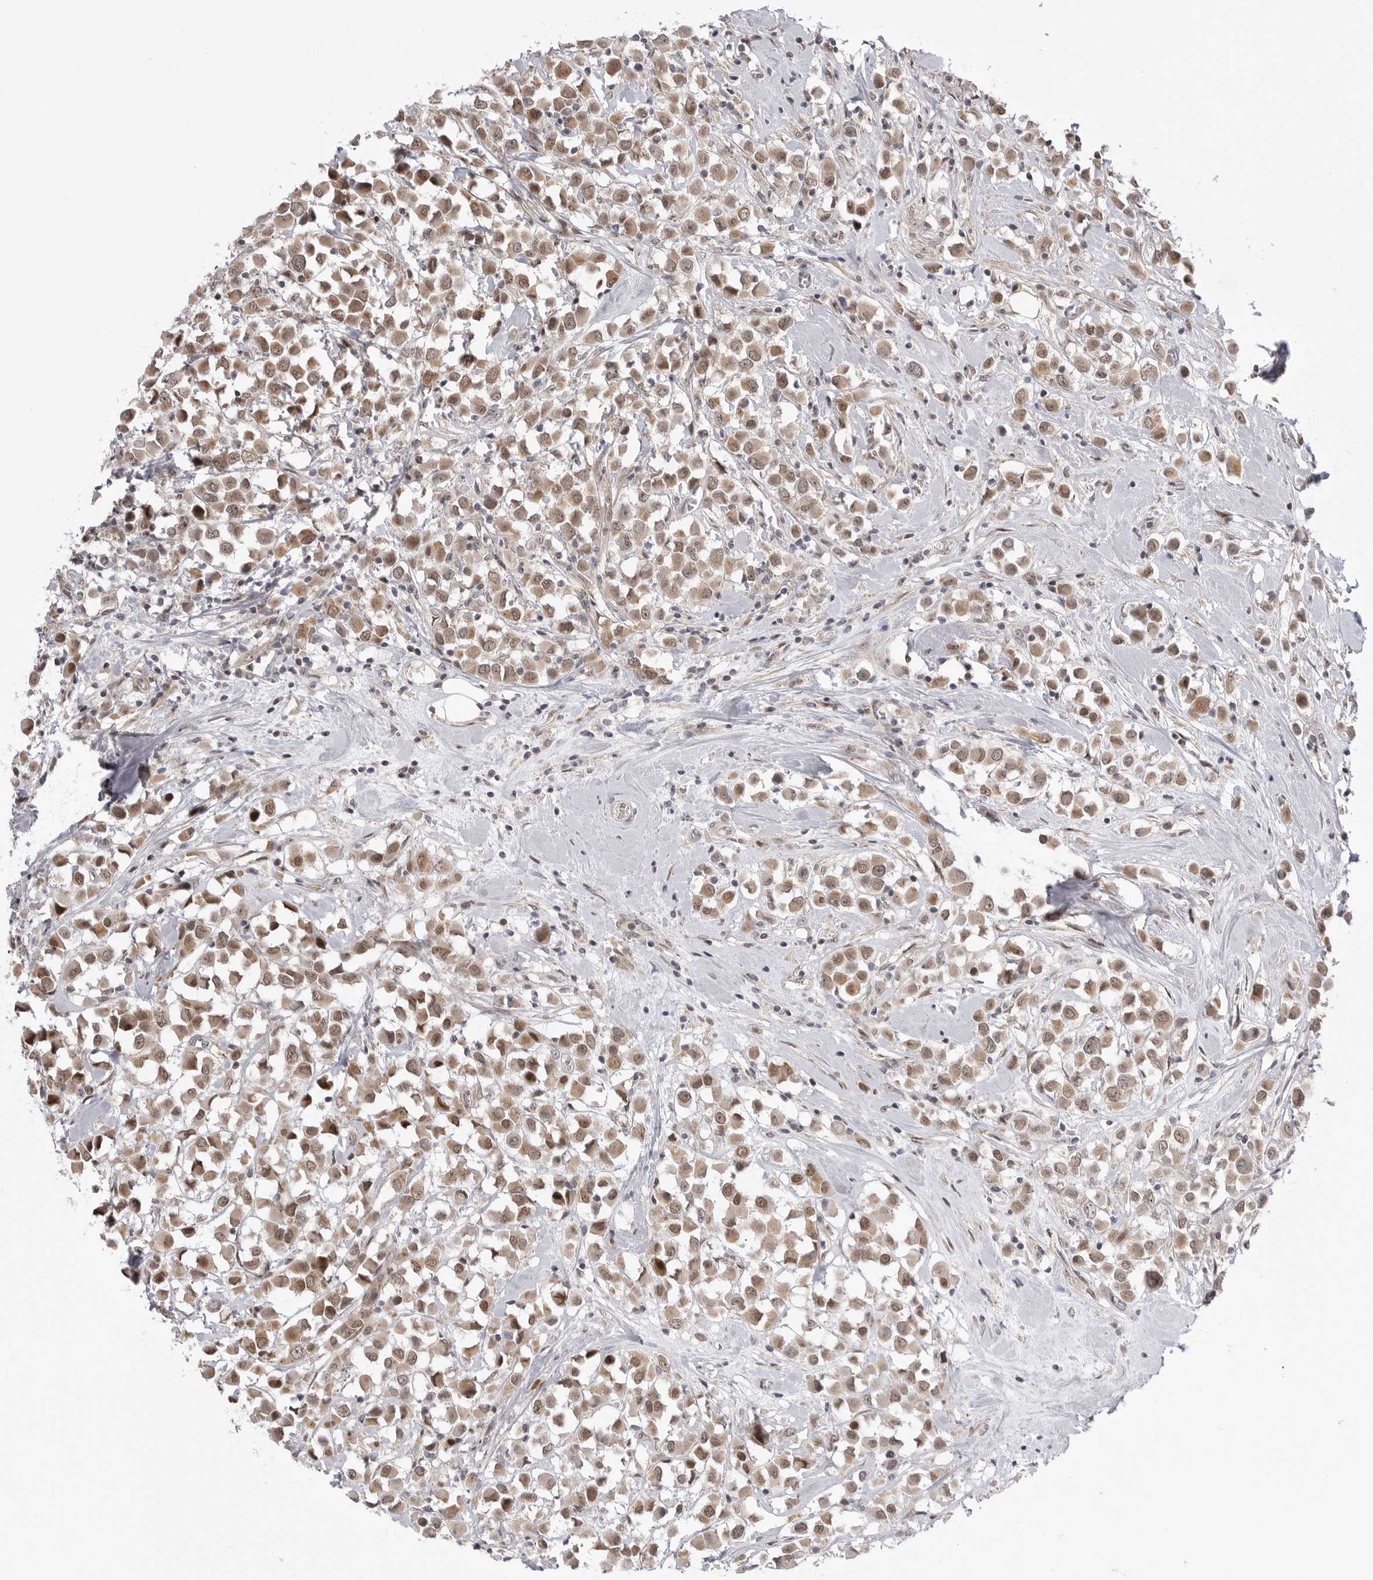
{"staining": {"intensity": "moderate", "quantity": ">75%", "location": "cytoplasmic/membranous,nuclear"}, "tissue": "breast cancer", "cell_type": "Tumor cells", "image_type": "cancer", "snomed": [{"axis": "morphology", "description": "Duct carcinoma"}, {"axis": "topography", "description": "Breast"}], "caption": "Immunohistochemistry (DAB) staining of intraductal carcinoma (breast) demonstrates moderate cytoplasmic/membranous and nuclear protein positivity in about >75% of tumor cells.", "gene": "GGT6", "patient": {"sex": "female", "age": 61}}